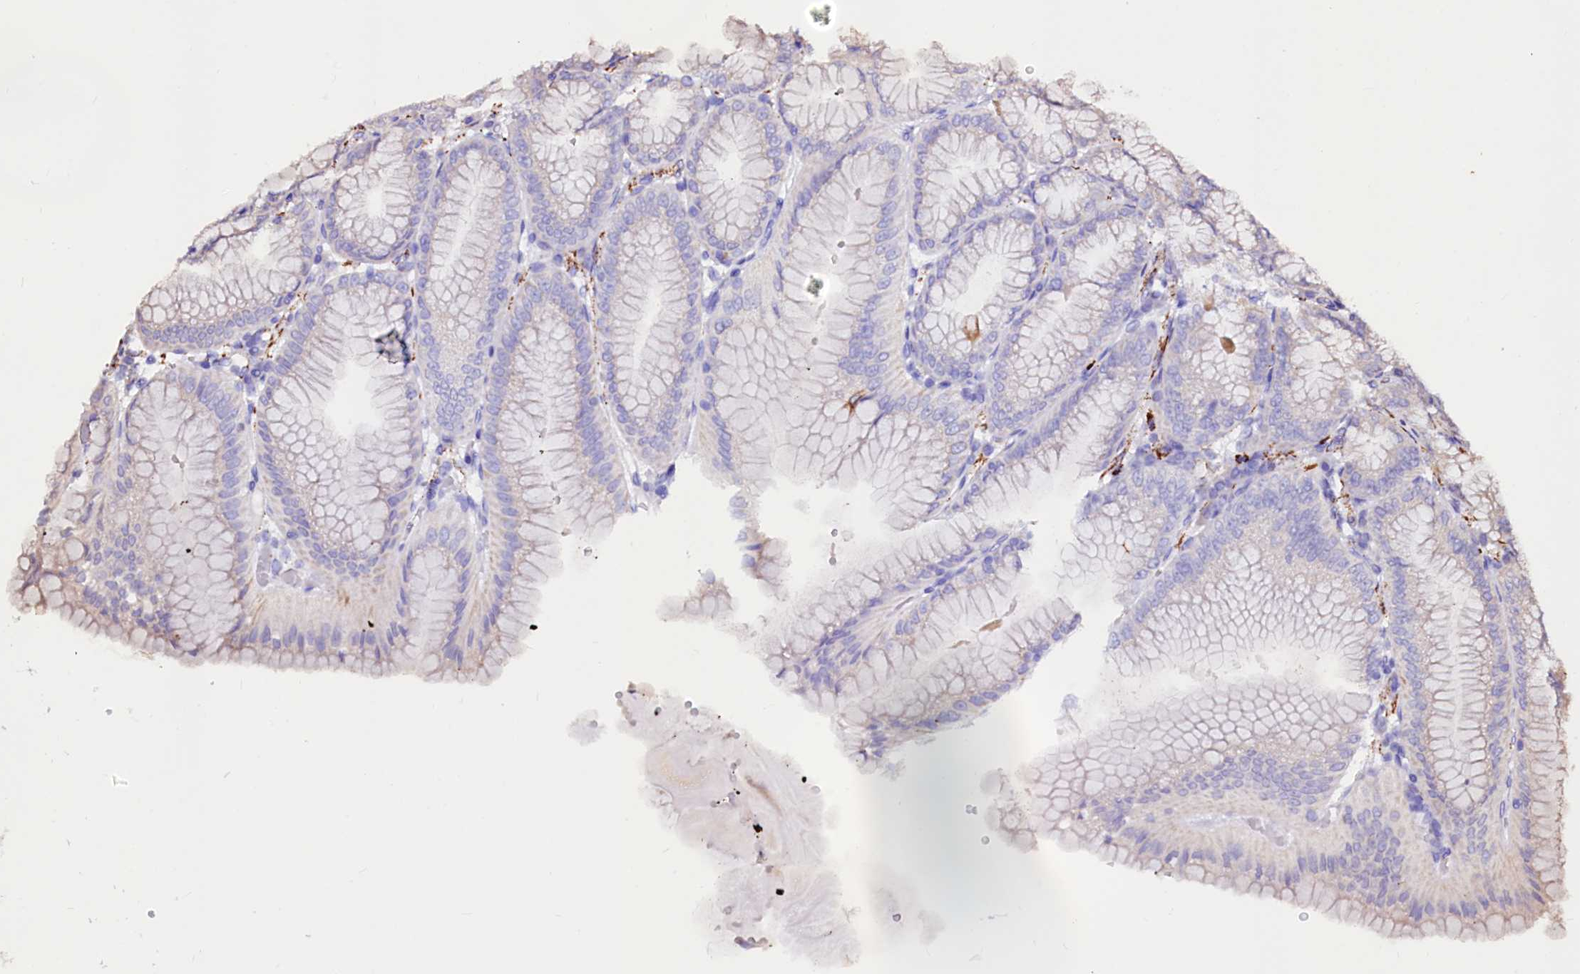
{"staining": {"intensity": "negative", "quantity": "none", "location": "none"}, "tissue": "stomach", "cell_type": "Glandular cells", "image_type": "normal", "snomed": [{"axis": "morphology", "description": "Normal tissue, NOS"}, {"axis": "topography", "description": "Stomach, lower"}], "caption": "Stomach stained for a protein using immunohistochemistry (IHC) demonstrates no expression glandular cells.", "gene": "MAOB", "patient": {"sex": "male", "age": 71}}